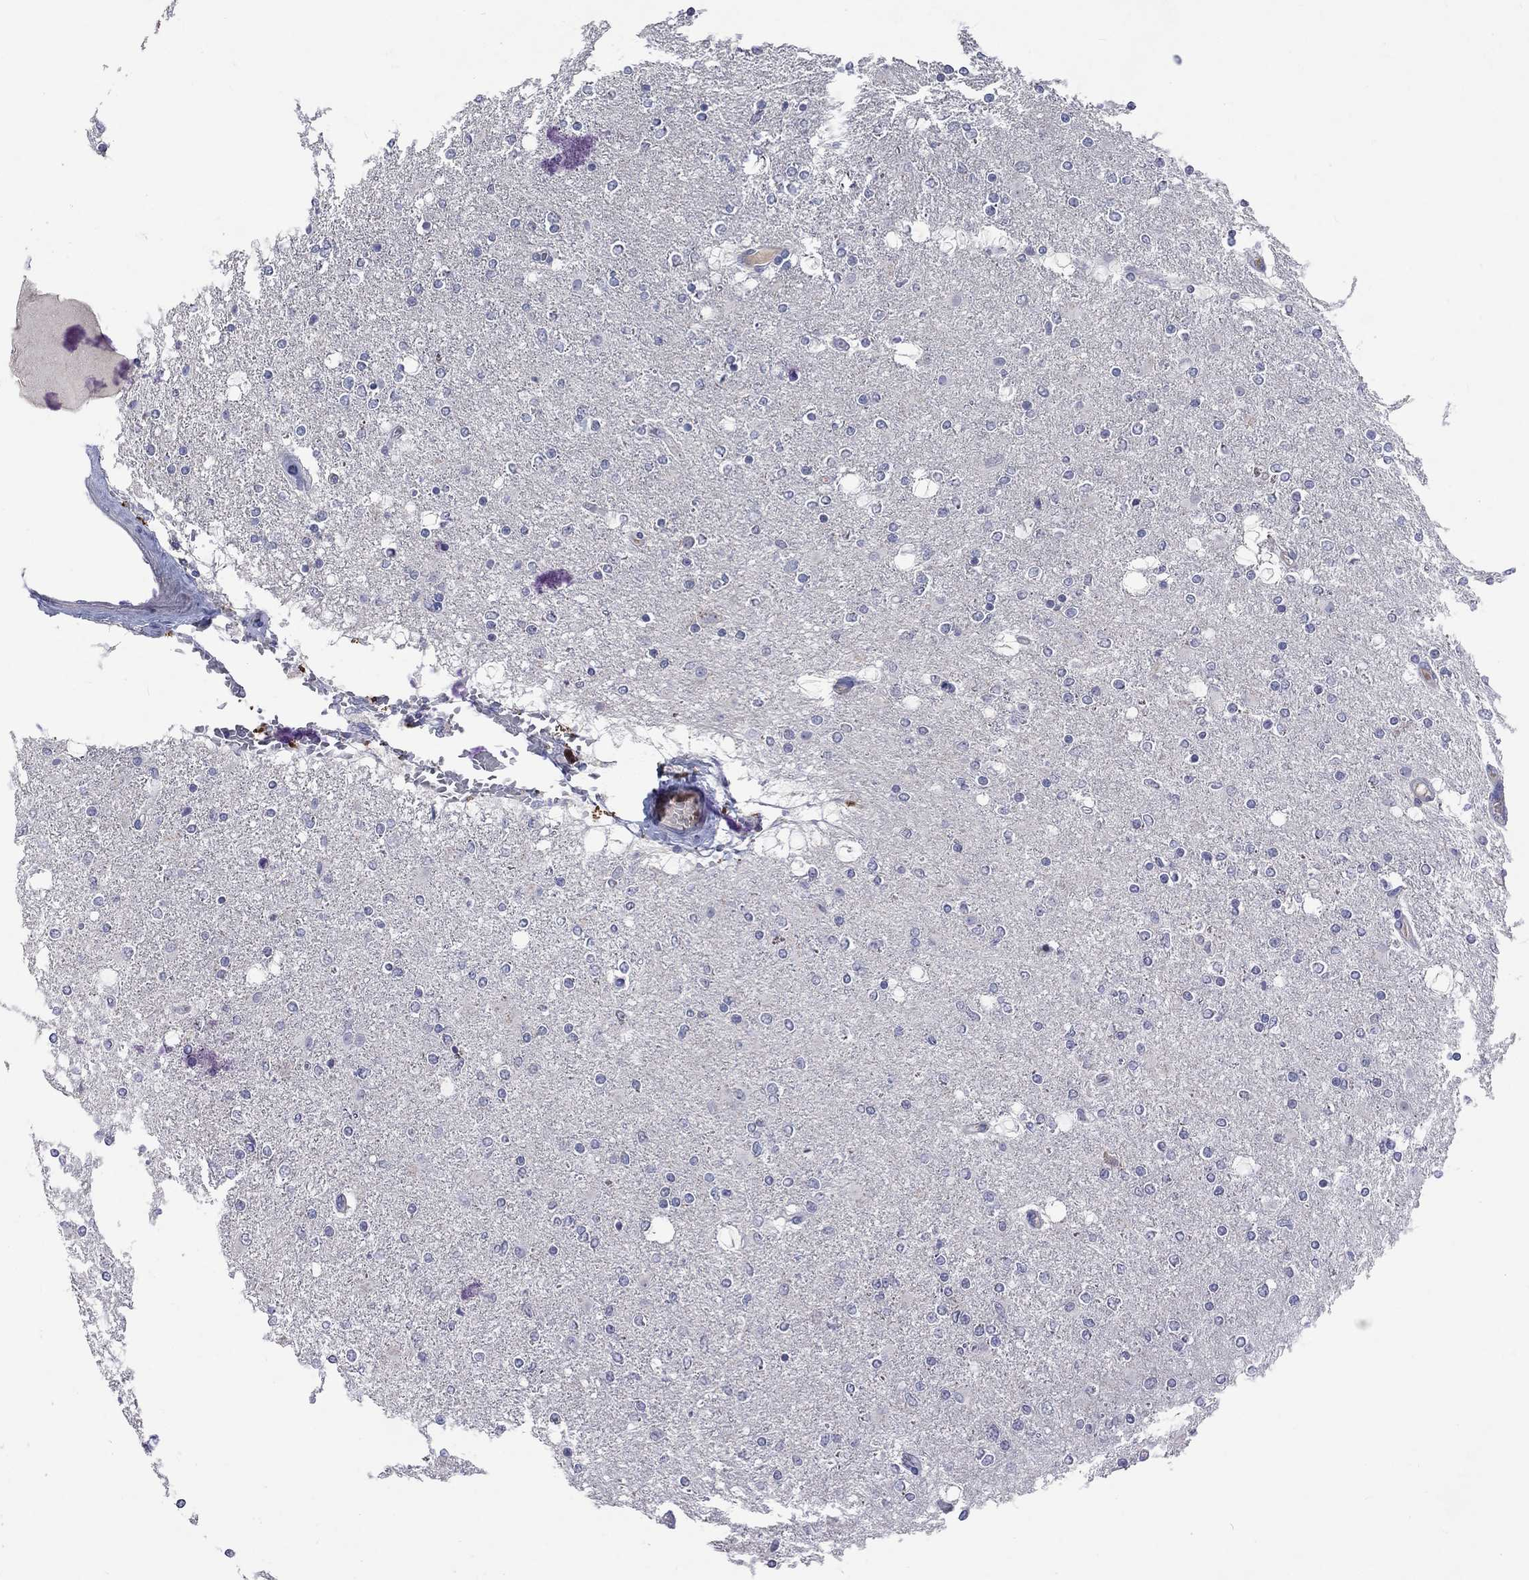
{"staining": {"intensity": "negative", "quantity": "none", "location": "none"}, "tissue": "glioma", "cell_type": "Tumor cells", "image_type": "cancer", "snomed": [{"axis": "morphology", "description": "Glioma, malignant, High grade"}, {"axis": "topography", "description": "Cerebral cortex"}], "caption": "There is no significant expression in tumor cells of malignant glioma (high-grade).", "gene": "CACNA1A", "patient": {"sex": "male", "age": 70}}